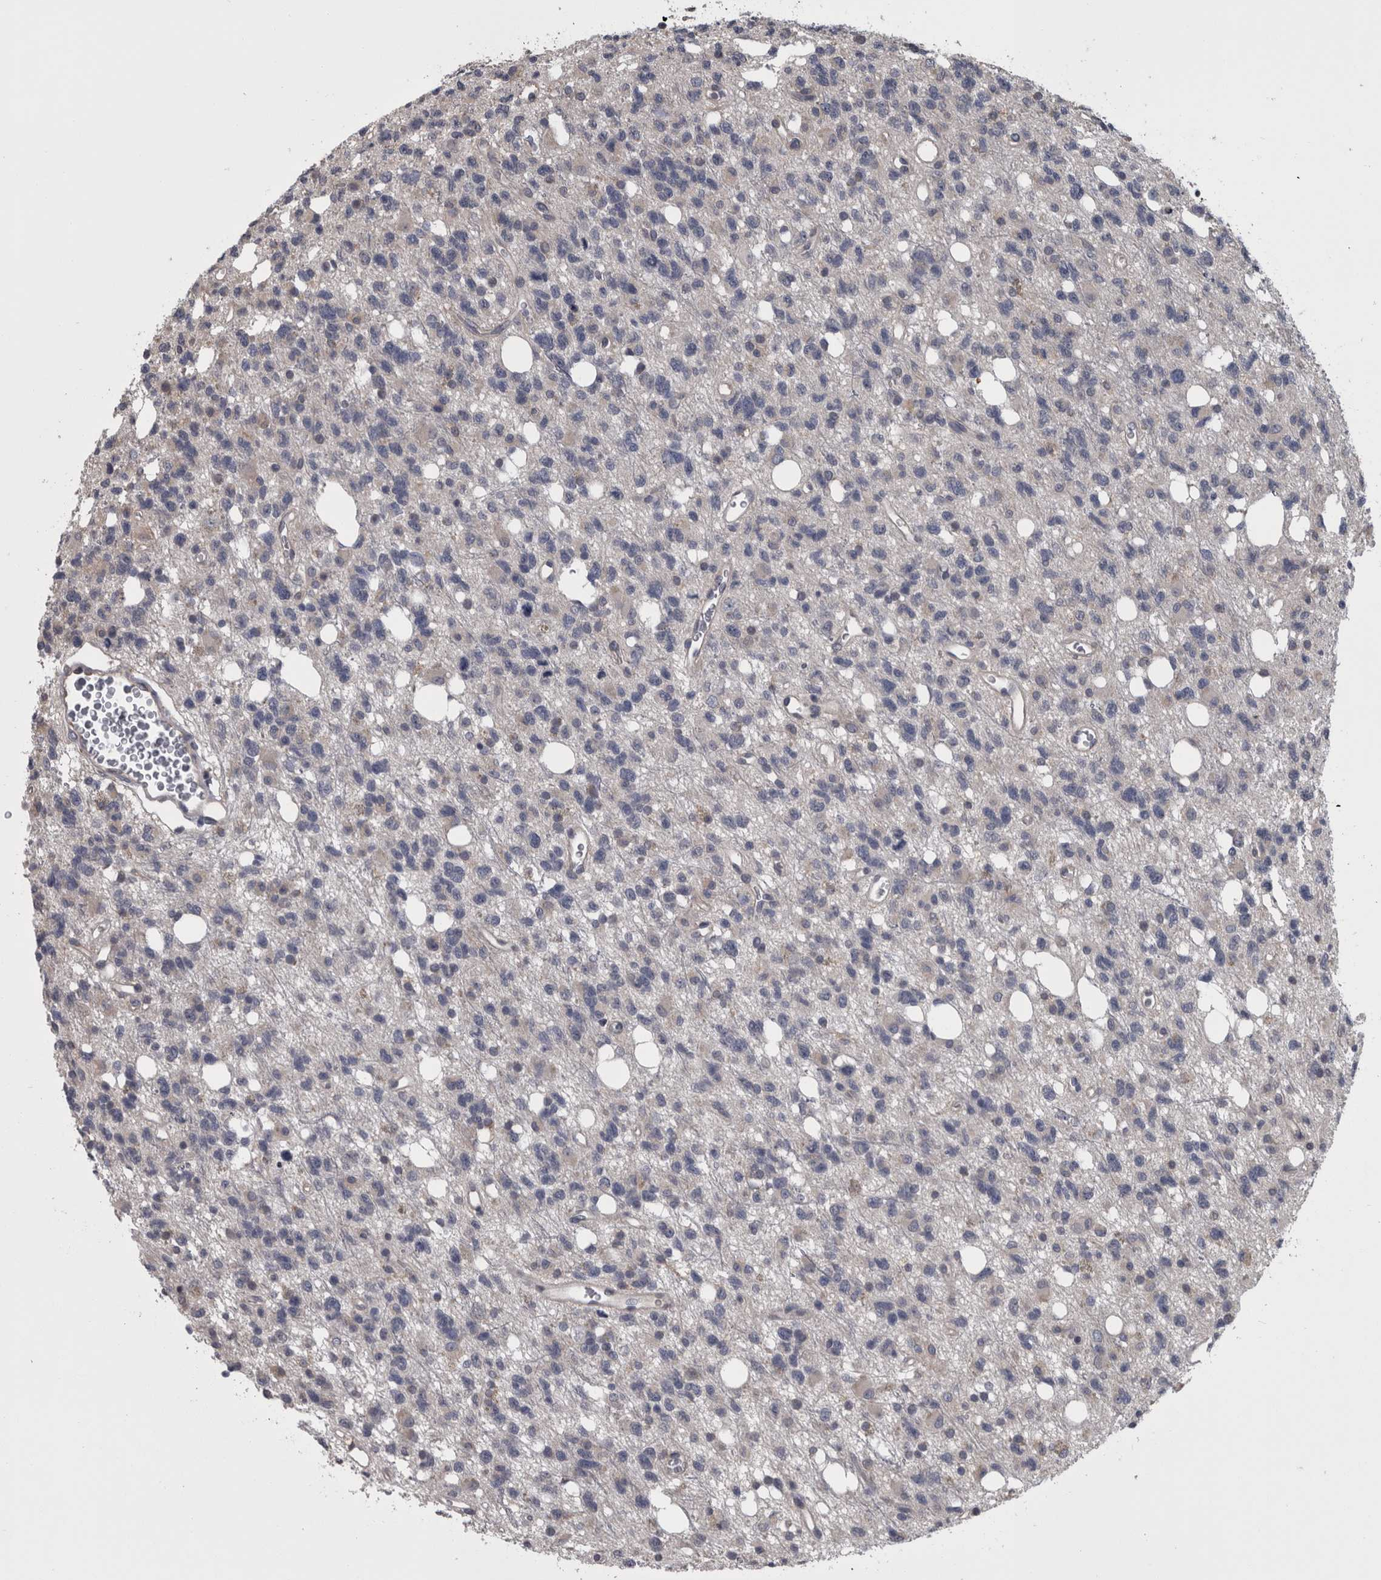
{"staining": {"intensity": "negative", "quantity": "none", "location": "none"}, "tissue": "glioma", "cell_type": "Tumor cells", "image_type": "cancer", "snomed": [{"axis": "morphology", "description": "Glioma, malignant, High grade"}, {"axis": "topography", "description": "Brain"}], "caption": "High power microscopy image of an IHC image of high-grade glioma (malignant), revealing no significant expression in tumor cells. (DAB (3,3'-diaminobenzidine) immunohistochemistry visualized using brightfield microscopy, high magnification).", "gene": "APRT", "patient": {"sex": "female", "age": 62}}